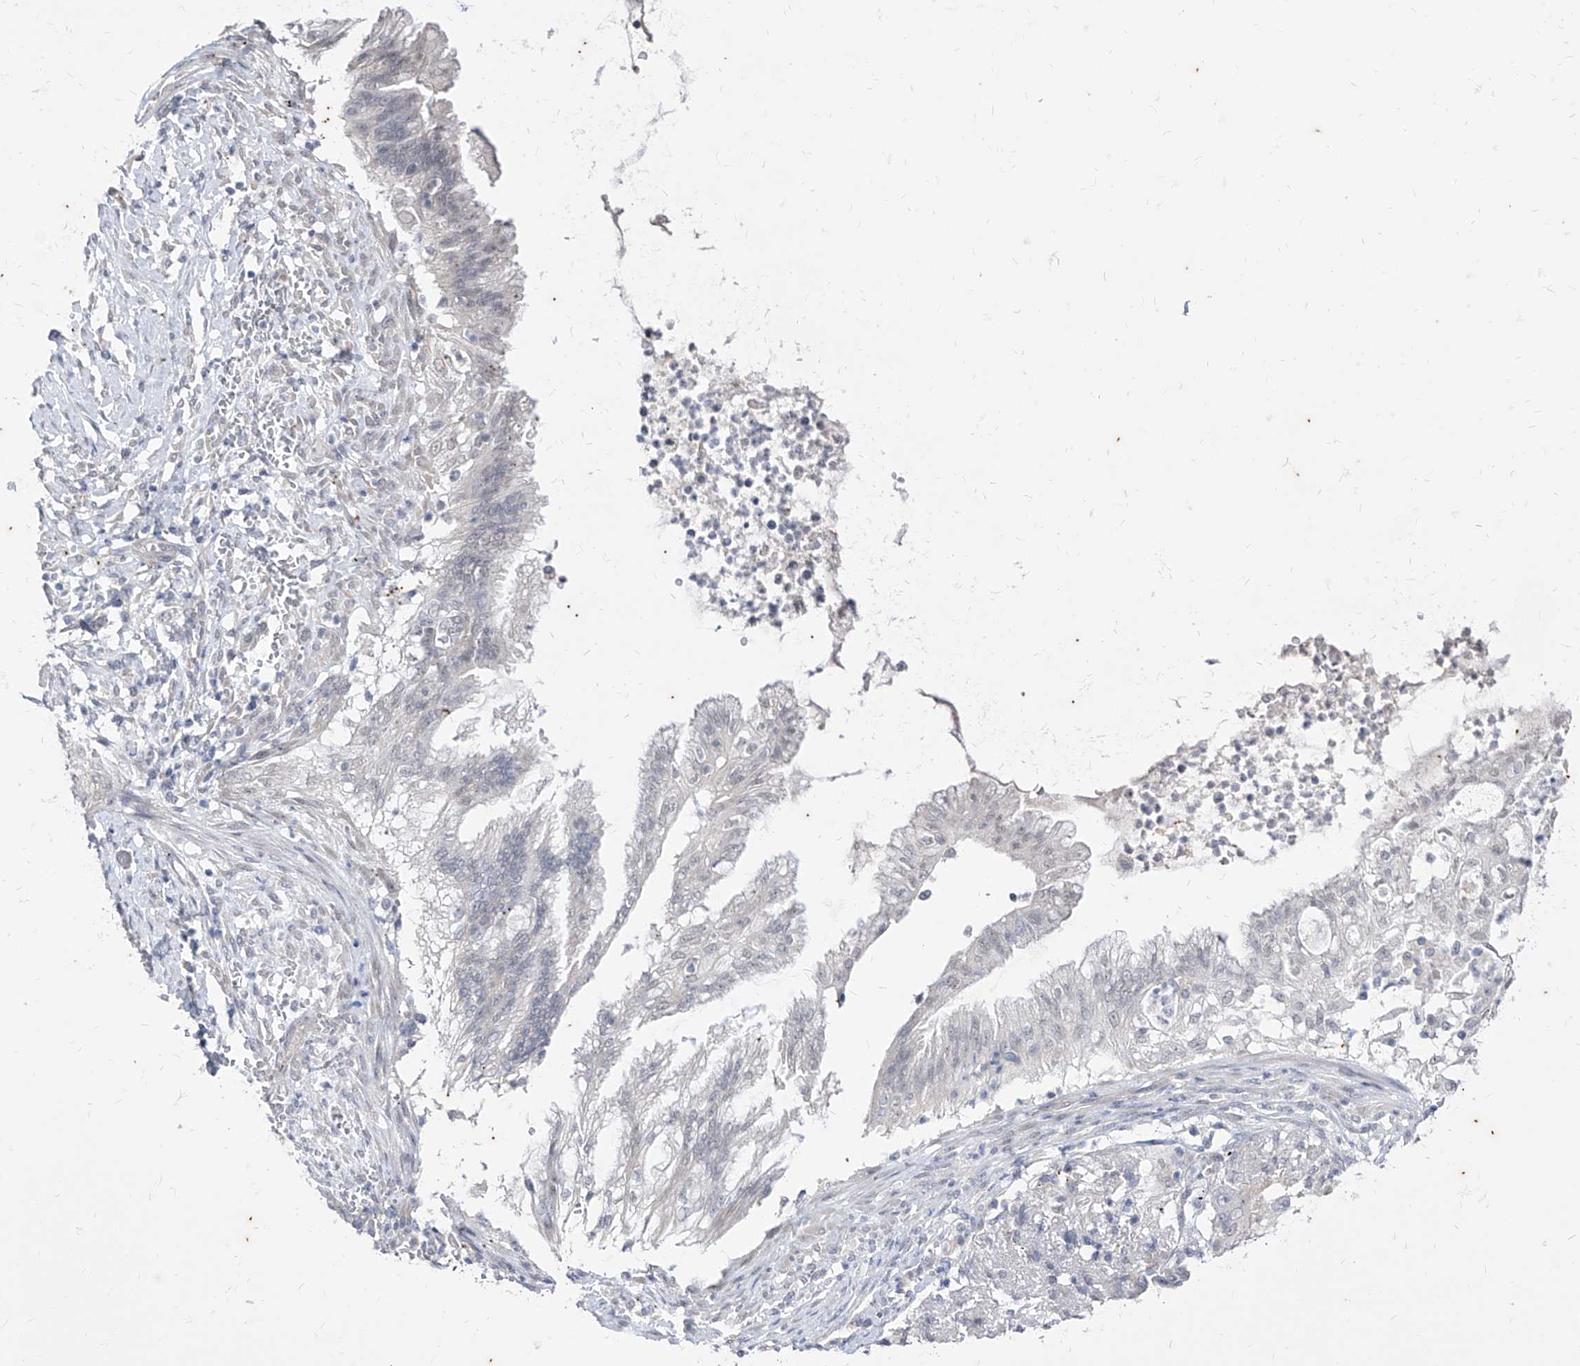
{"staining": {"intensity": "negative", "quantity": "none", "location": "none"}, "tissue": "lung cancer", "cell_type": "Tumor cells", "image_type": "cancer", "snomed": [{"axis": "morphology", "description": "Adenocarcinoma, NOS"}, {"axis": "topography", "description": "Lung"}], "caption": "DAB immunohistochemical staining of human lung cancer reveals no significant positivity in tumor cells.", "gene": "PHF20L1", "patient": {"sex": "female", "age": 70}}